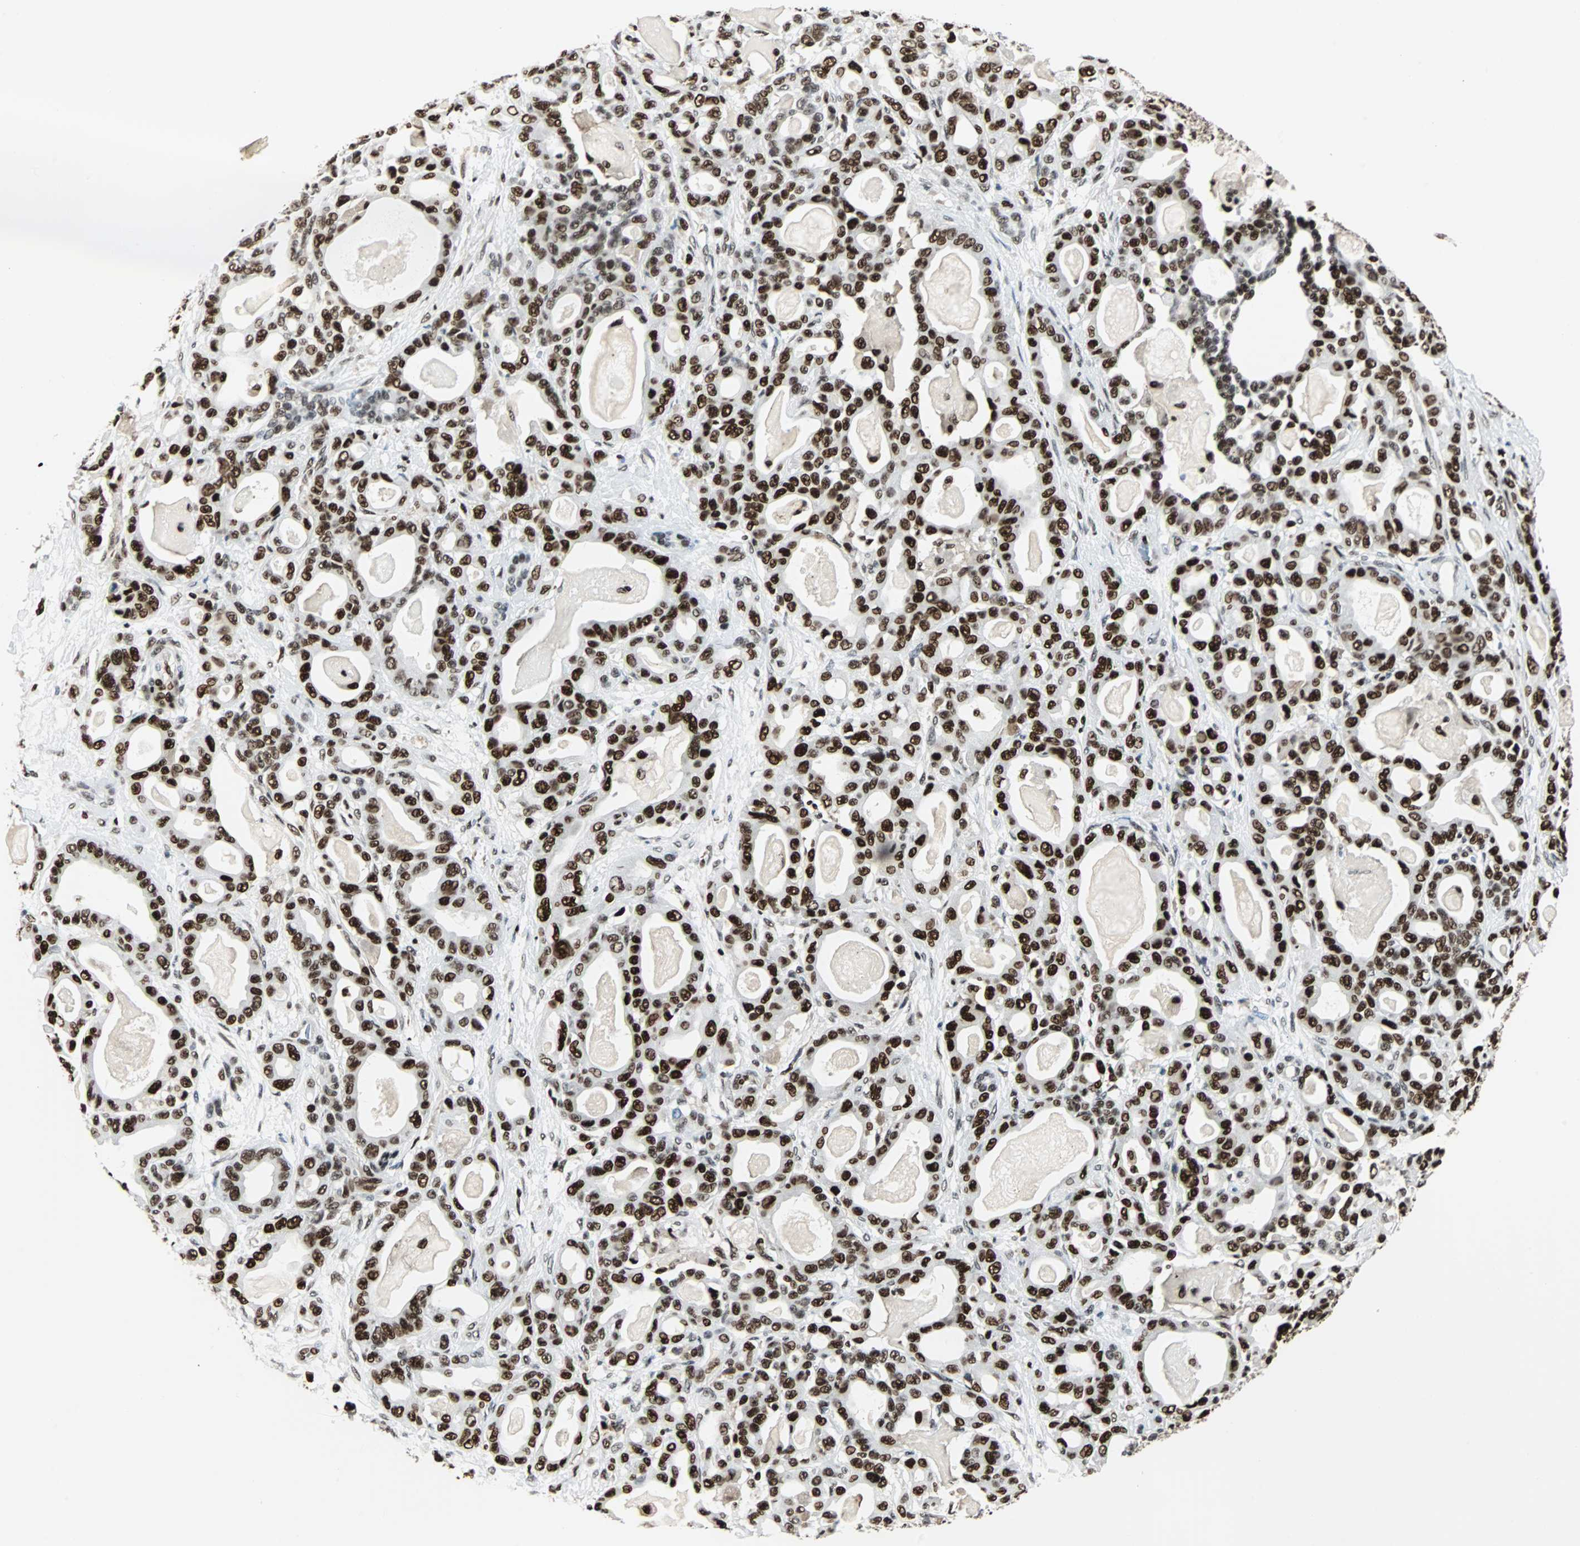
{"staining": {"intensity": "strong", "quantity": ">75%", "location": "nuclear"}, "tissue": "pancreatic cancer", "cell_type": "Tumor cells", "image_type": "cancer", "snomed": [{"axis": "morphology", "description": "Adenocarcinoma, NOS"}, {"axis": "topography", "description": "Pancreas"}], "caption": "Pancreatic cancer (adenocarcinoma) was stained to show a protein in brown. There is high levels of strong nuclear staining in about >75% of tumor cells.", "gene": "XRCC4", "patient": {"sex": "male", "age": 63}}